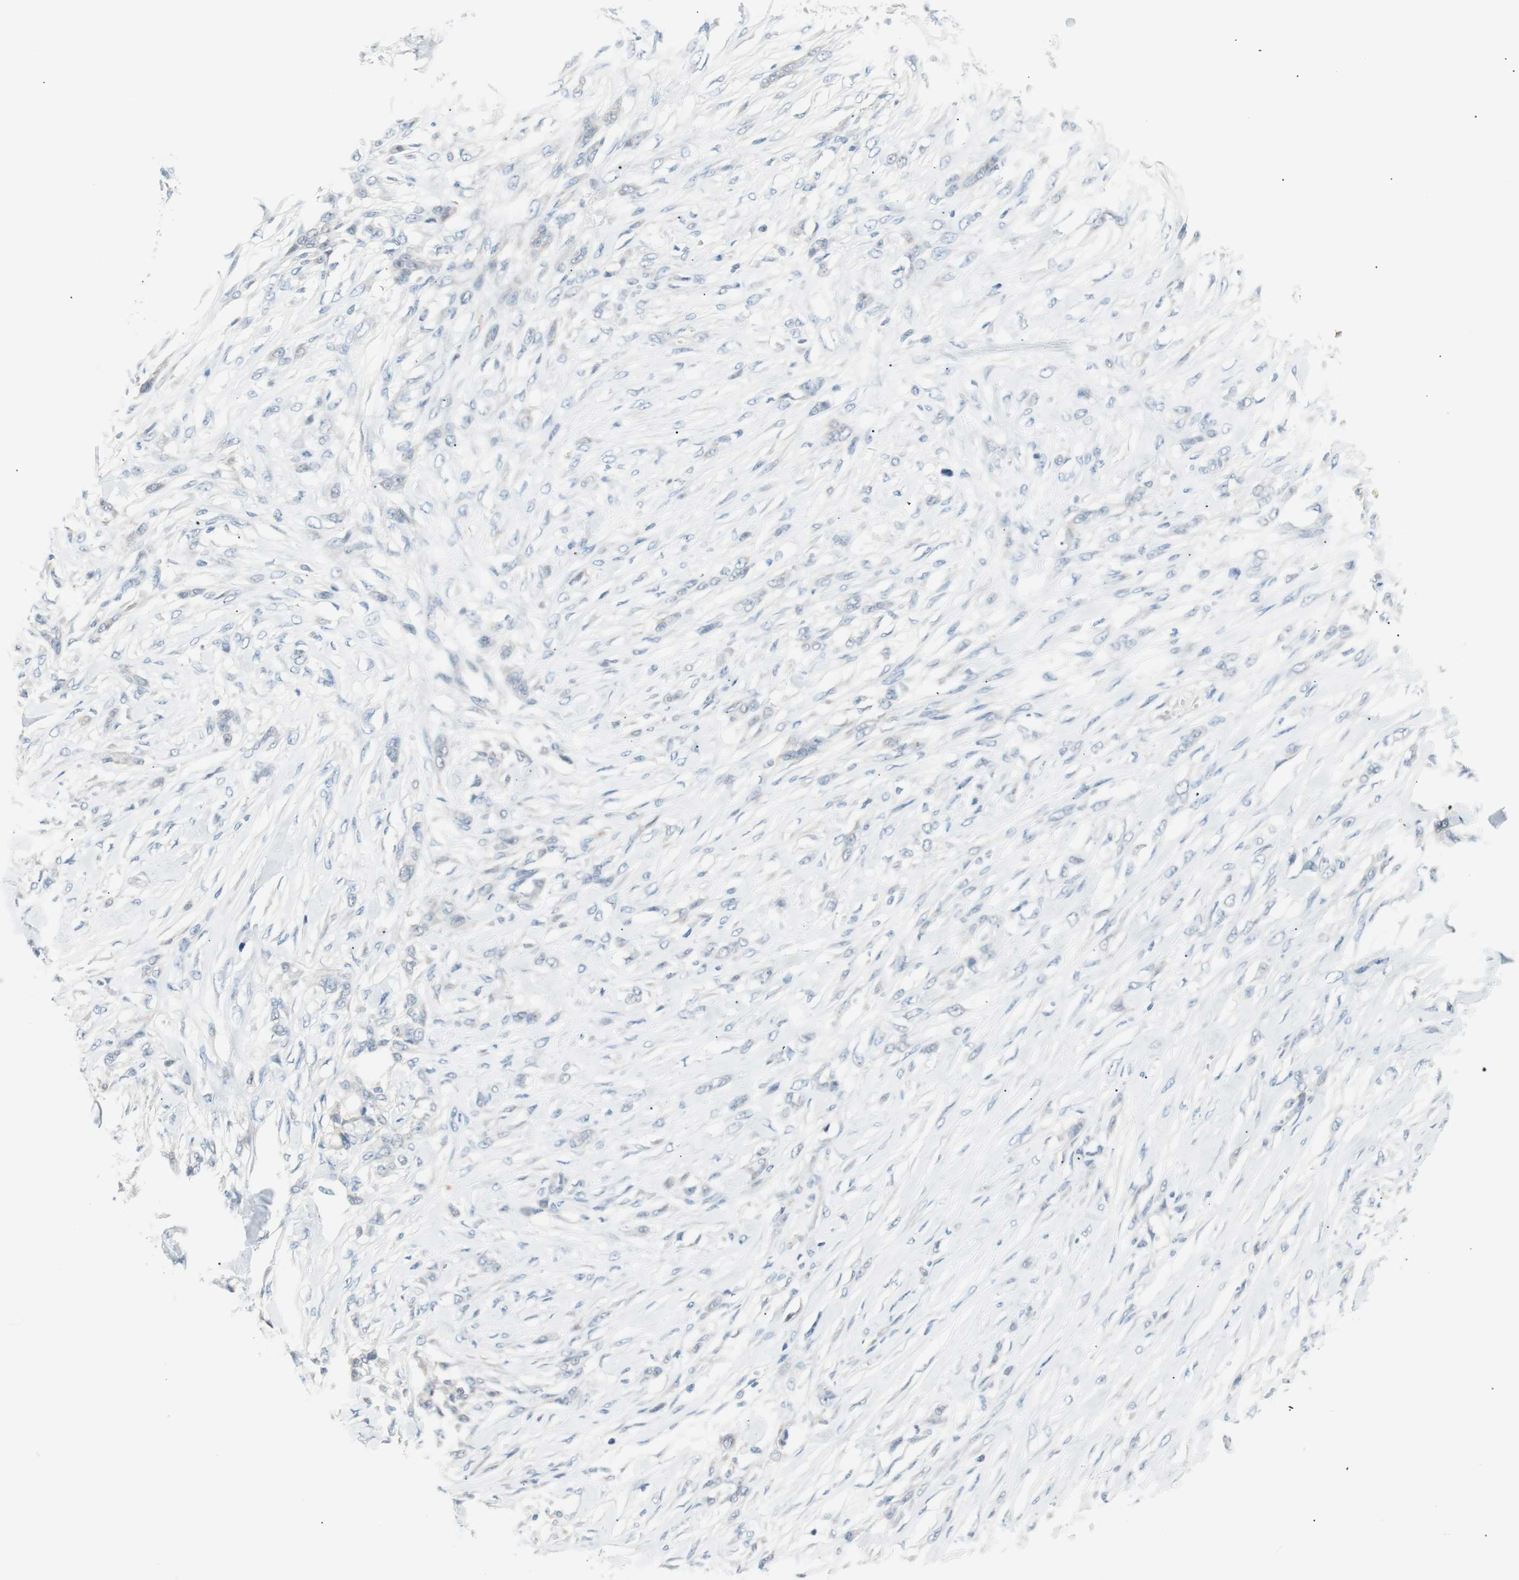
{"staining": {"intensity": "negative", "quantity": "none", "location": "none"}, "tissue": "skin cancer", "cell_type": "Tumor cells", "image_type": "cancer", "snomed": [{"axis": "morphology", "description": "Squamous cell carcinoma, NOS"}, {"axis": "topography", "description": "Skin"}], "caption": "Squamous cell carcinoma (skin) stained for a protein using immunohistochemistry displays no expression tumor cells.", "gene": "VIL1", "patient": {"sex": "female", "age": 59}}